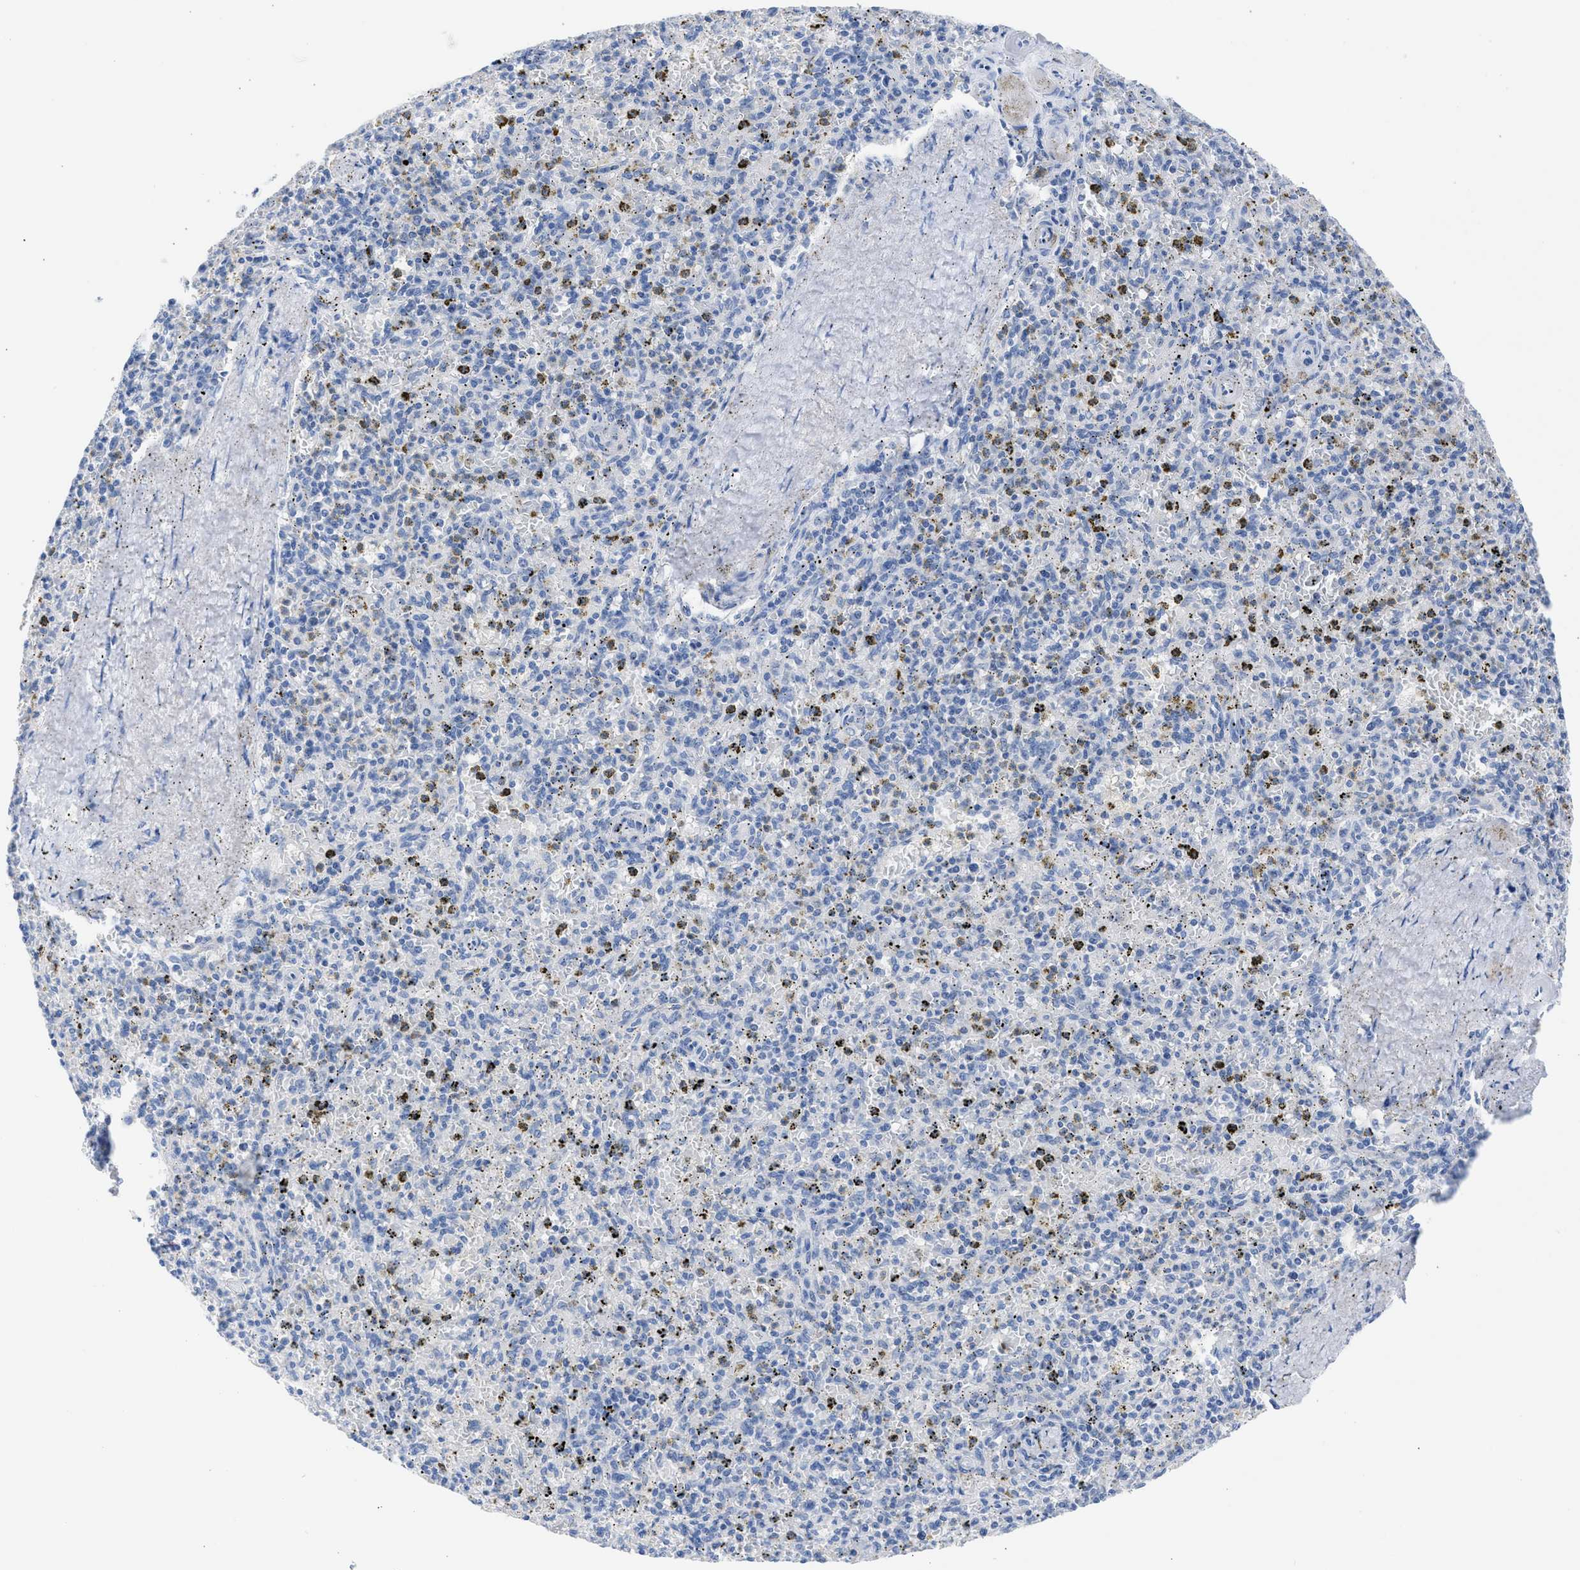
{"staining": {"intensity": "negative", "quantity": "none", "location": "none"}, "tissue": "spleen", "cell_type": "Cells in red pulp", "image_type": "normal", "snomed": [{"axis": "morphology", "description": "Normal tissue, NOS"}, {"axis": "topography", "description": "Spleen"}], "caption": "An immunohistochemistry (IHC) photomicrograph of unremarkable spleen is shown. There is no staining in cells in red pulp of spleen.", "gene": "NCAM1", "patient": {"sex": "male", "age": 72}}